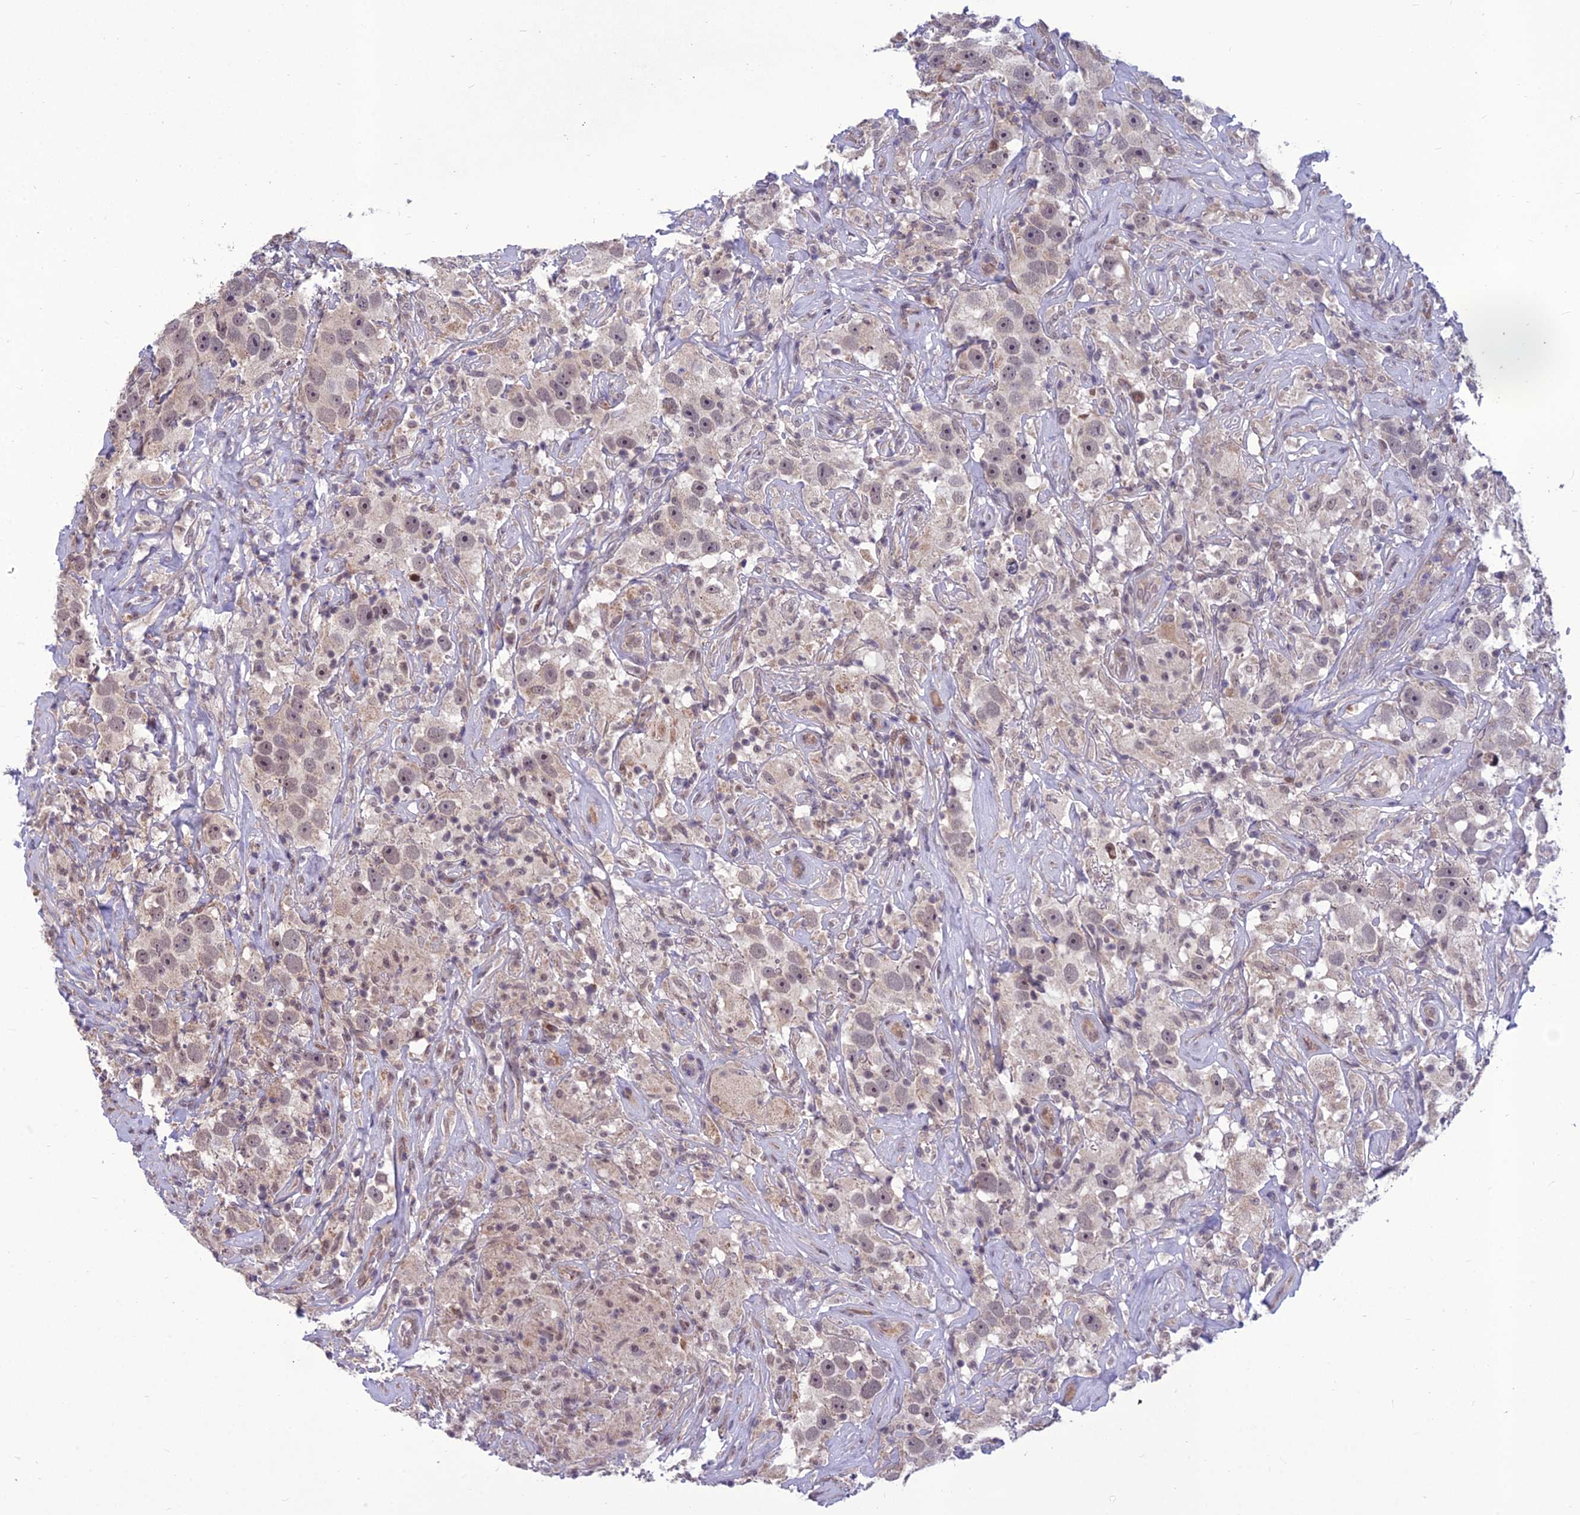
{"staining": {"intensity": "weak", "quantity": "25%-75%", "location": "cytoplasmic/membranous,nuclear"}, "tissue": "testis cancer", "cell_type": "Tumor cells", "image_type": "cancer", "snomed": [{"axis": "morphology", "description": "Seminoma, NOS"}, {"axis": "topography", "description": "Testis"}], "caption": "Immunohistochemical staining of seminoma (testis) reveals low levels of weak cytoplasmic/membranous and nuclear expression in about 25%-75% of tumor cells. (DAB IHC with brightfield microscopy, high magnification).", "gene": "FBRS", "patient": {"sex": "male", "age": 49}}